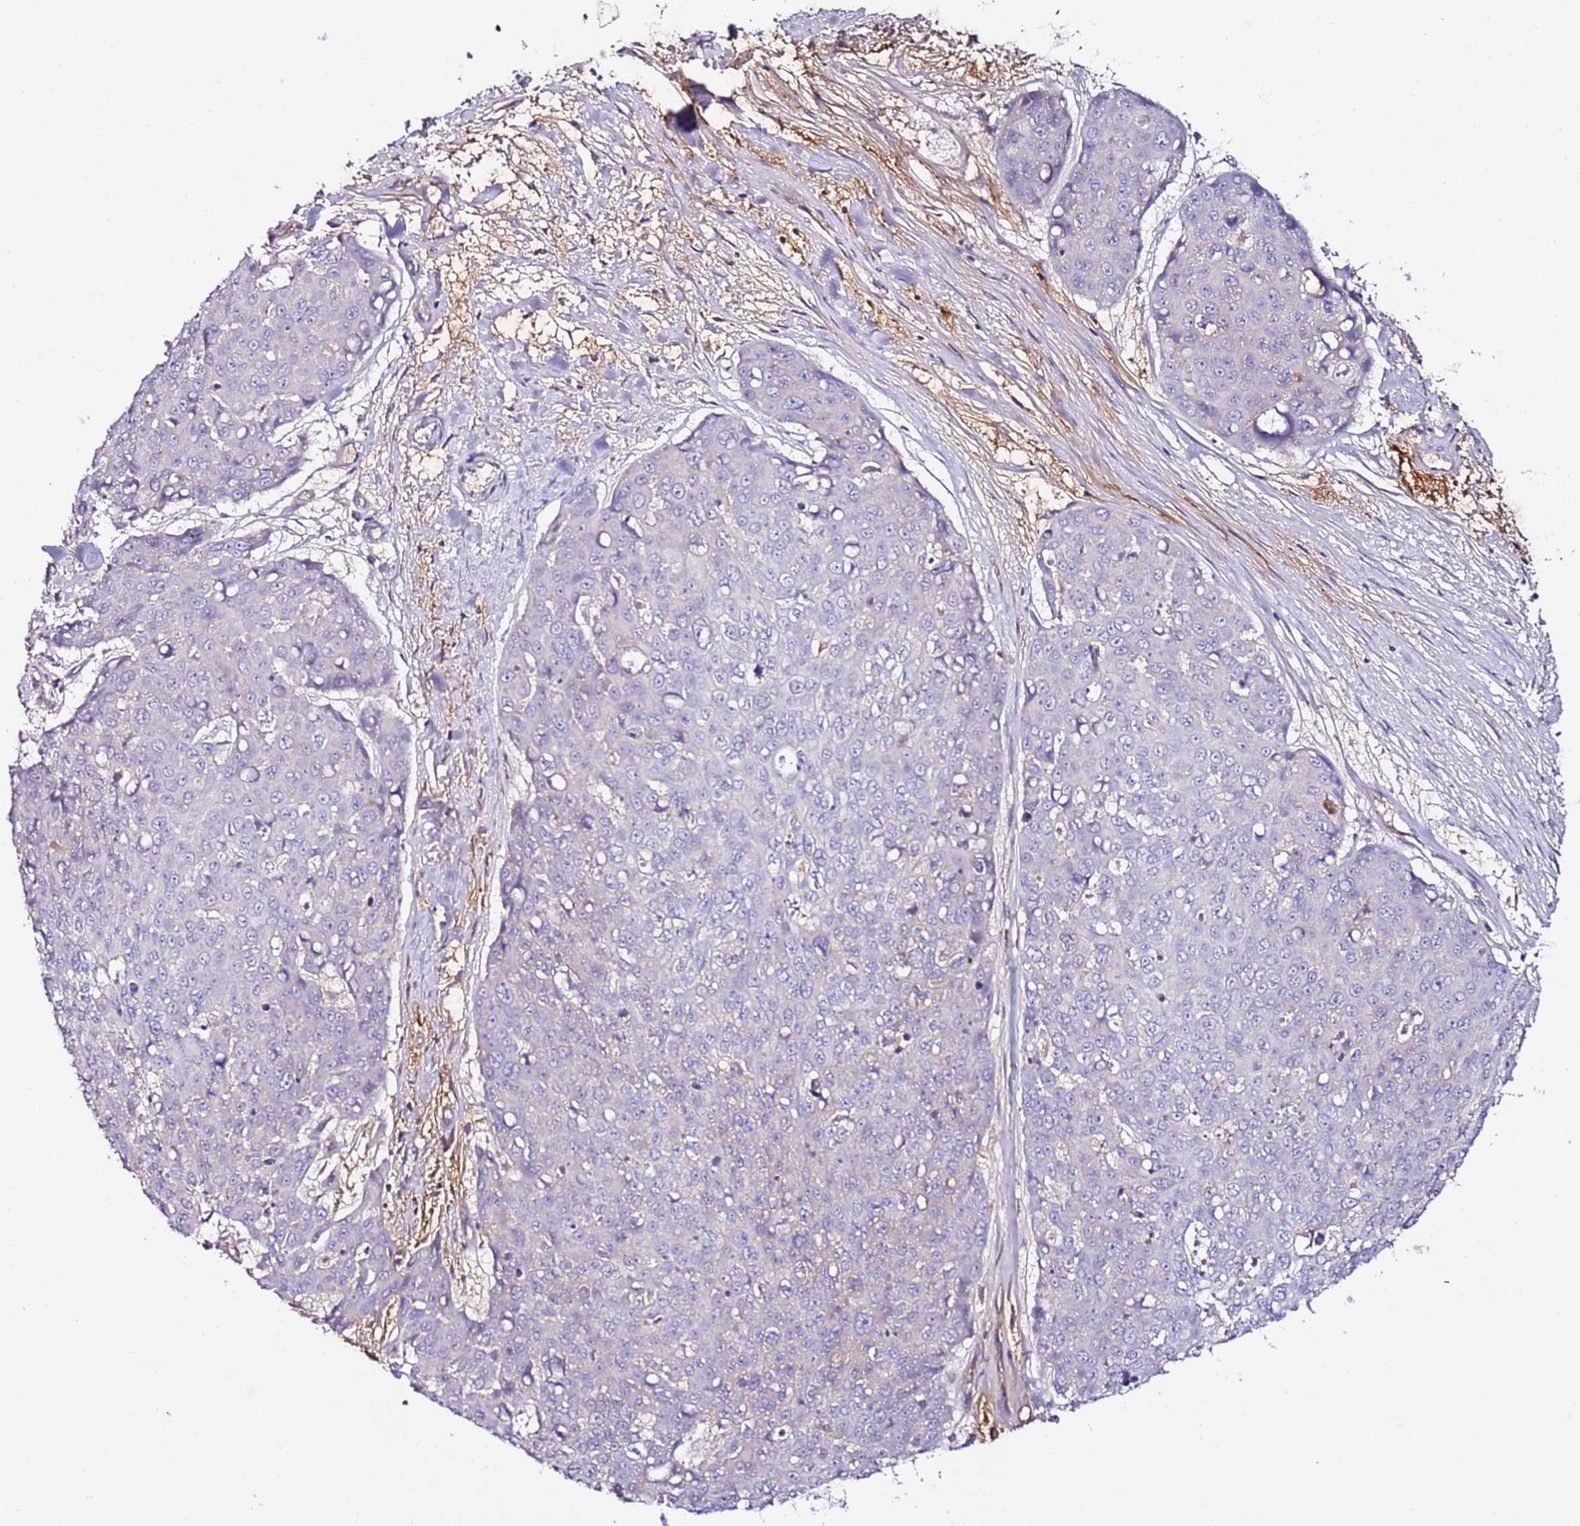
{"staining": {"intensity": "negative", "quantity": "none", "location": "none"}, "tissue": "skin cancer", "cell_type": "Tumor cells", "image_type": "cancer", "snomed": [{"axis": "morphology", "description": "Squamous cell carcinoma, NOS"}, {"axis": "topography", "description": "Skin"}], "caption": "The IHC image has no significant expression in tumor cells of skin squamous cell carcinoma tissue.", "gene": "FLVCR1", "patient": {"sex": "female", "age": 44}}